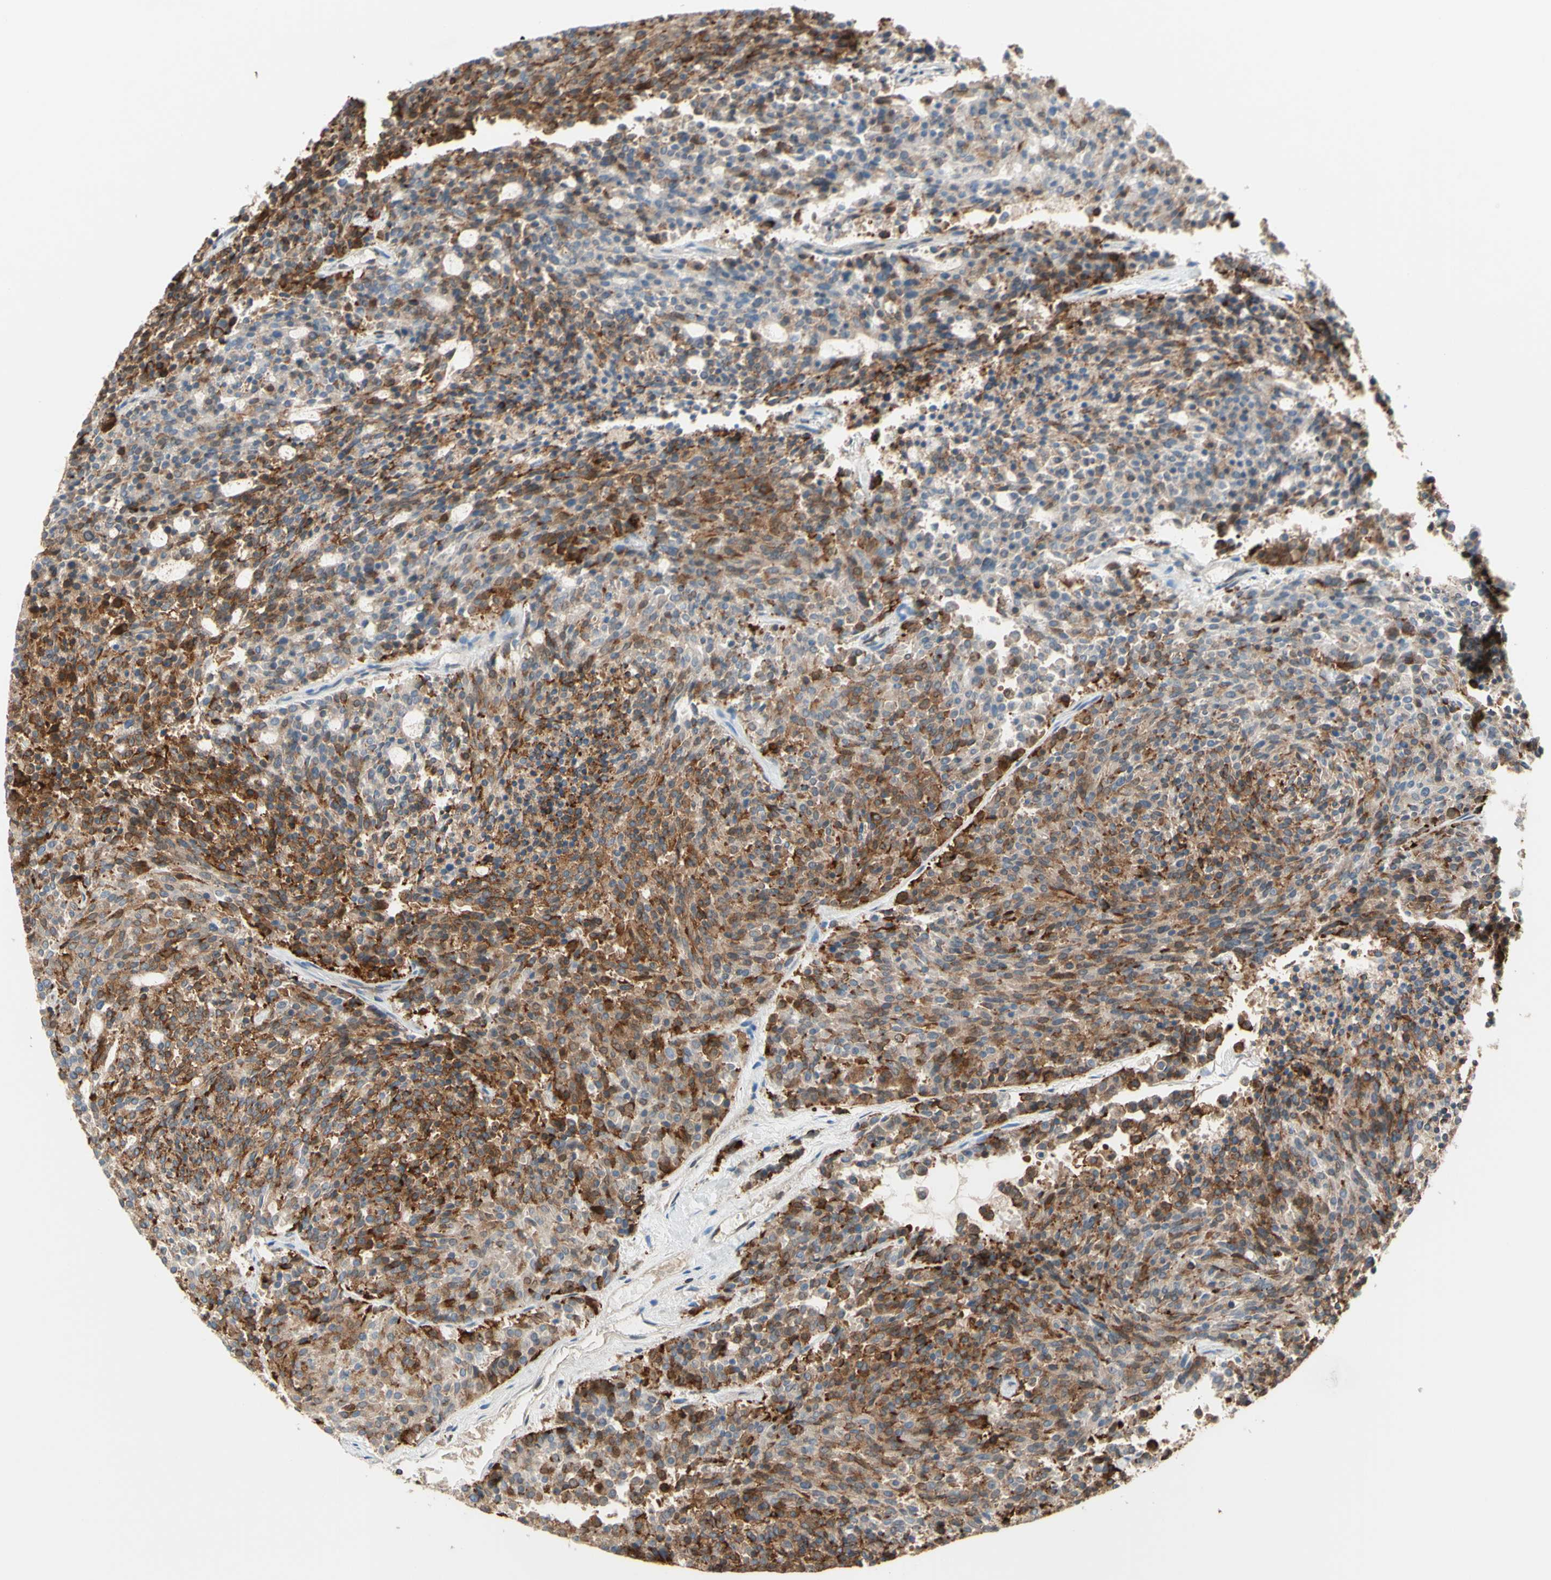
{"staining": {"intensity": "moderate", "quantity": ">75%", "location": "cytoplasmic/membranous"}, "tissue": "carcinoid", "cell_type": "Tumor cells", "image_type": "cancer", "snomed": [{"axis": "morphology", "description": "Carcinoid, malignant, NOS"}, {"axis": "topography", "description": "Pancreas"}], "caption": "Protein expression analysis of human malignant carcinoid reveals moderate cytoplasmic/membranous staining in about >75% of tumor cells.", "gene": "TRAF2", "patient": {"sex": "female", "age": 54}}